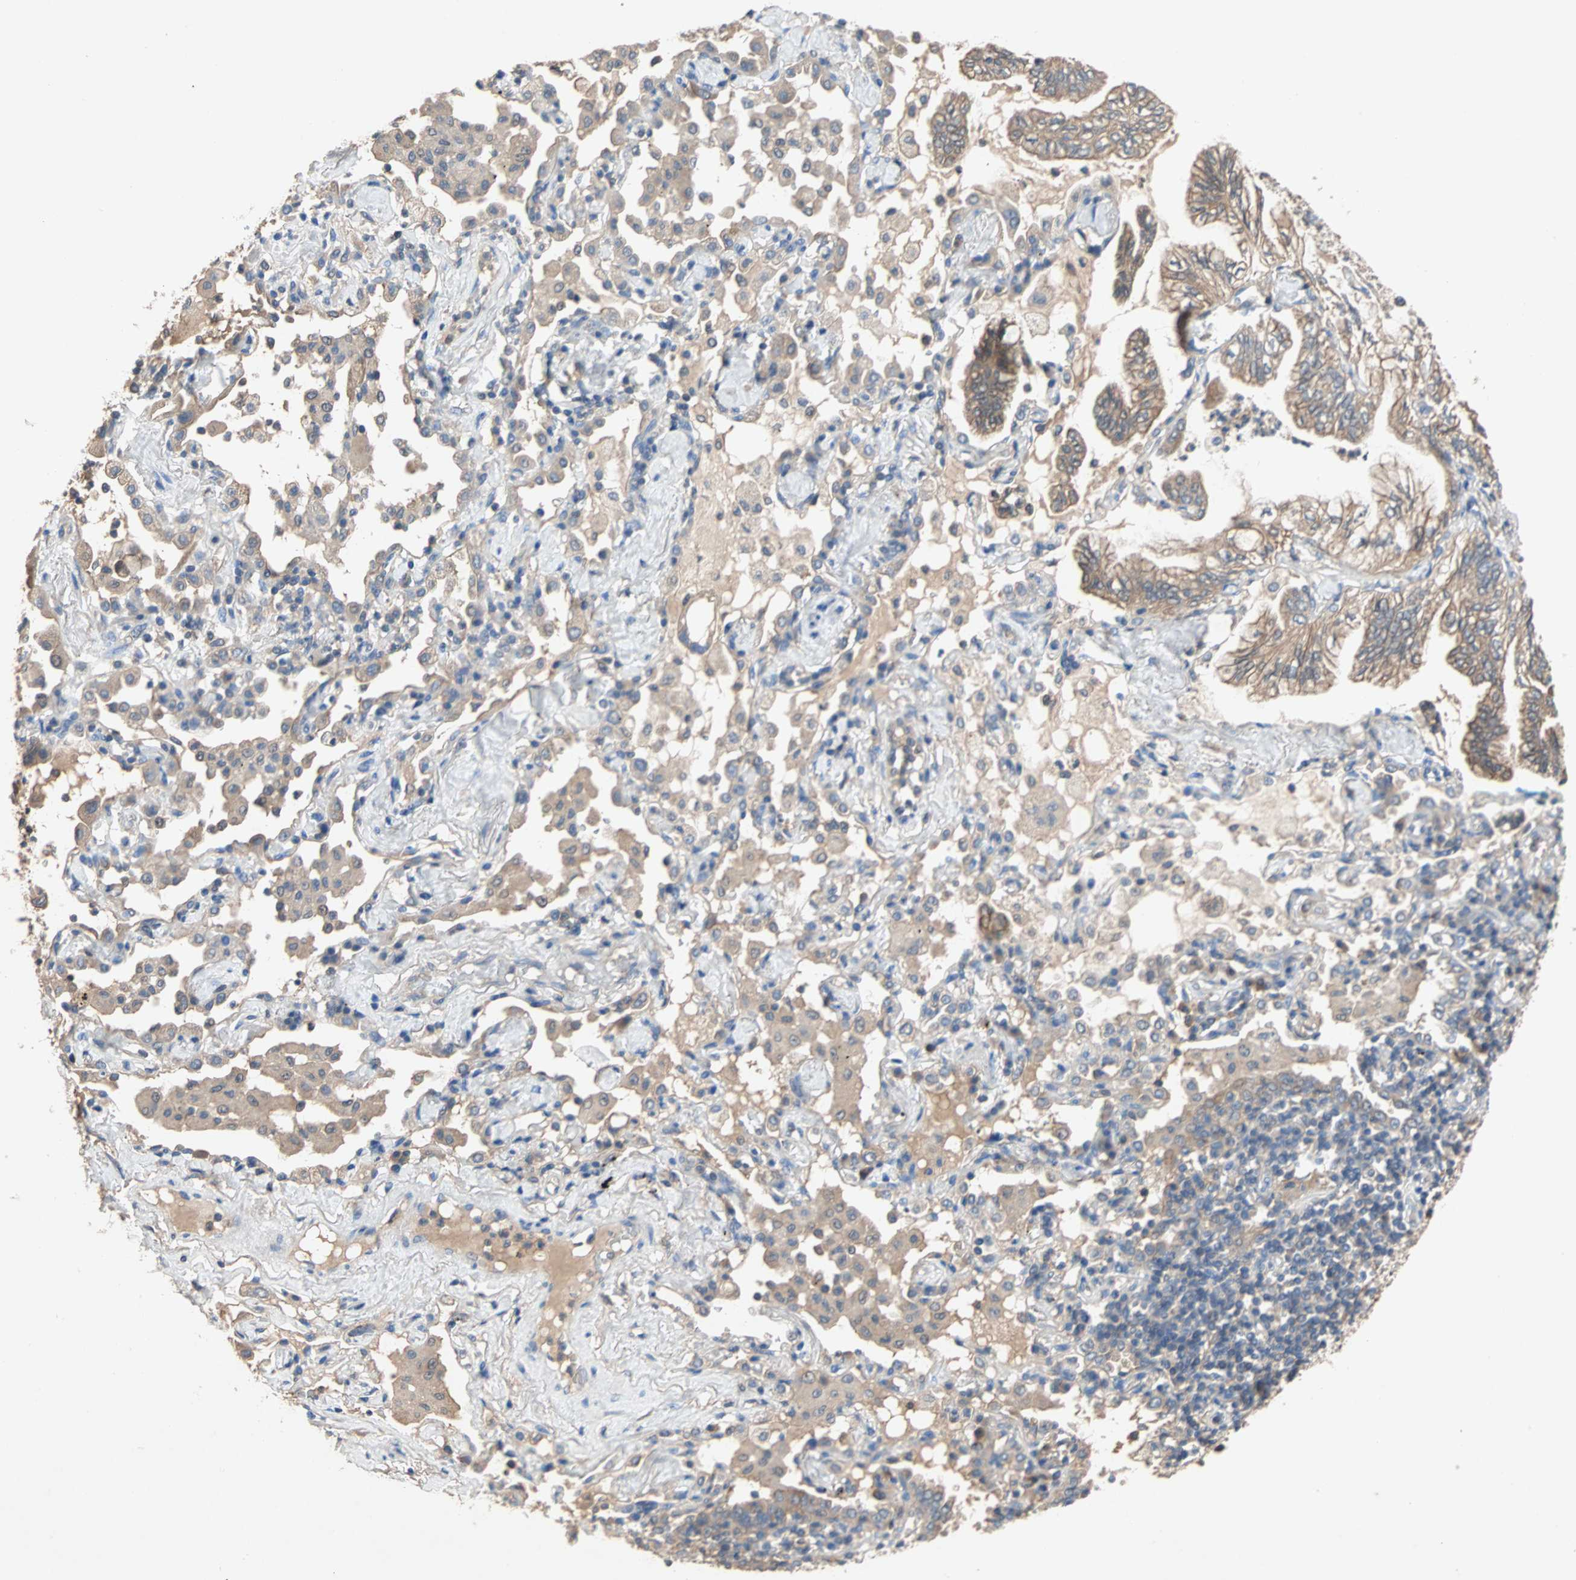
{"staining": {"intensity": "moderate", "quantity": ">75%", "location": "cytoplasmic/membranous"}, "tissue": "lung cancer", "cell_type": "Tumor cells", "image_type": "cancer", "snomed": [{"axis": "morphology", "description": "Normal tissue, NOS"}, {"axis": "morphology", "description": "Adenocarcinoma, NOS"}, {"axis": "topography", "description": "Bronchus"}, {"axis": "topography", "description": "Lung"}], "caption": "Immunohistochemical staining of human lung cancer (adenocarcinoma) demonstrates medium levels of moderate cytoplasmic/membranous staining in approximately >75% of tumor cells. Nuclei are stained in blue.", "gene": "ADAP1", "patient": {"sex": "female", "age": 70}}